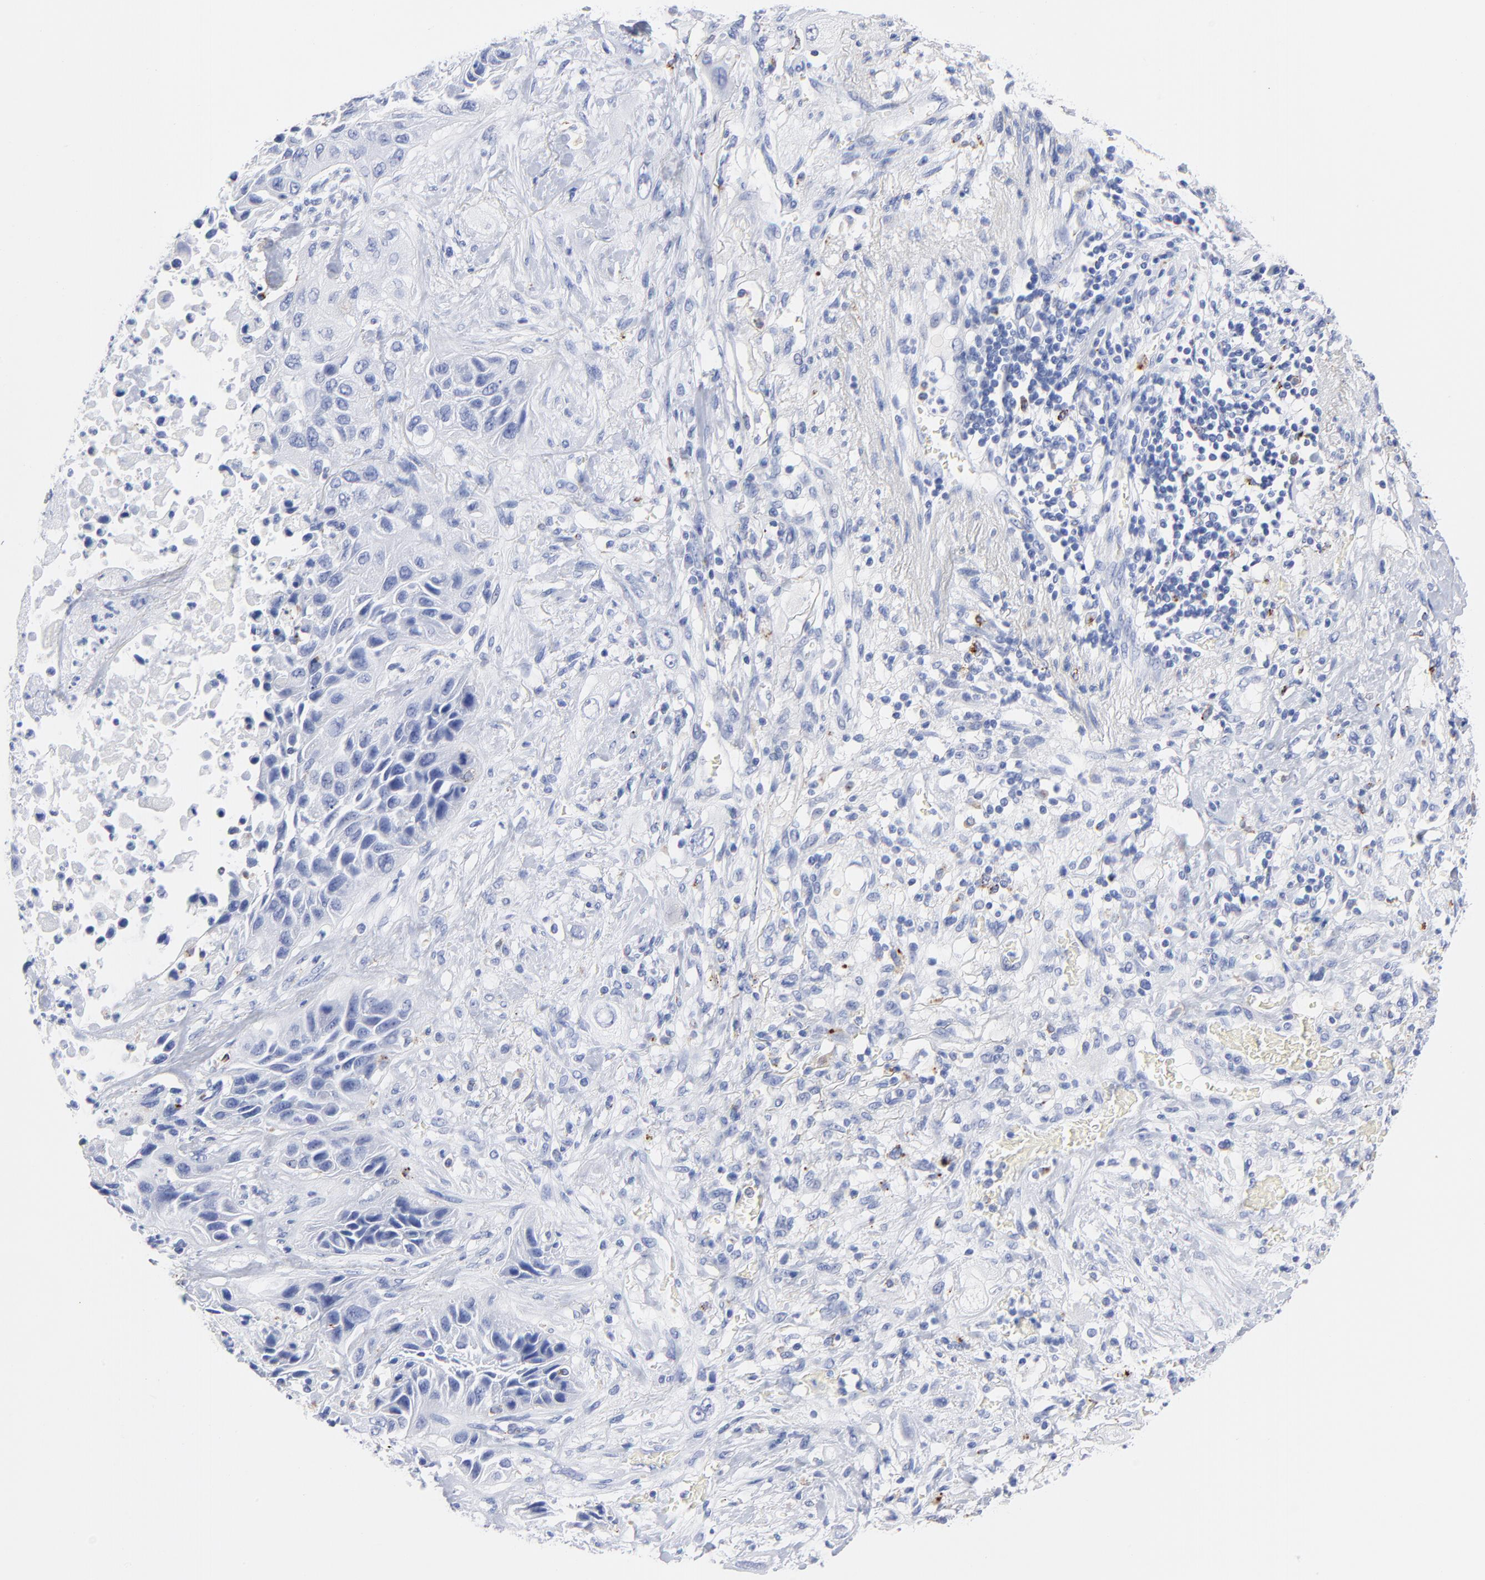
{"staining": {"intensity": "moderate", "quantity": "<25%", "location": "cytoplasmic/membranous"}, "tissue": "lung cancer", "cell_type": "Tumor cells", "image_type": "cancer", "snomed": [{"axis": "morphology", "description": "Squamous cell carcinoma, NOS"}, {"axis": "topography", "description": "Lung"}], "caption": "Lung cancer (squamous cell carcinoma) stained with DAB (3,3'-diaminobenzidine) immunohistochemistry reveals low levels of moderate cytoplasmic/membranous positivity in about <25% of tumor cells. (brown staining indicates protein expression, while blue staining denotes nuclei).", "gene": "CPVL", "patient": {"sex": "female", "age": 76}}